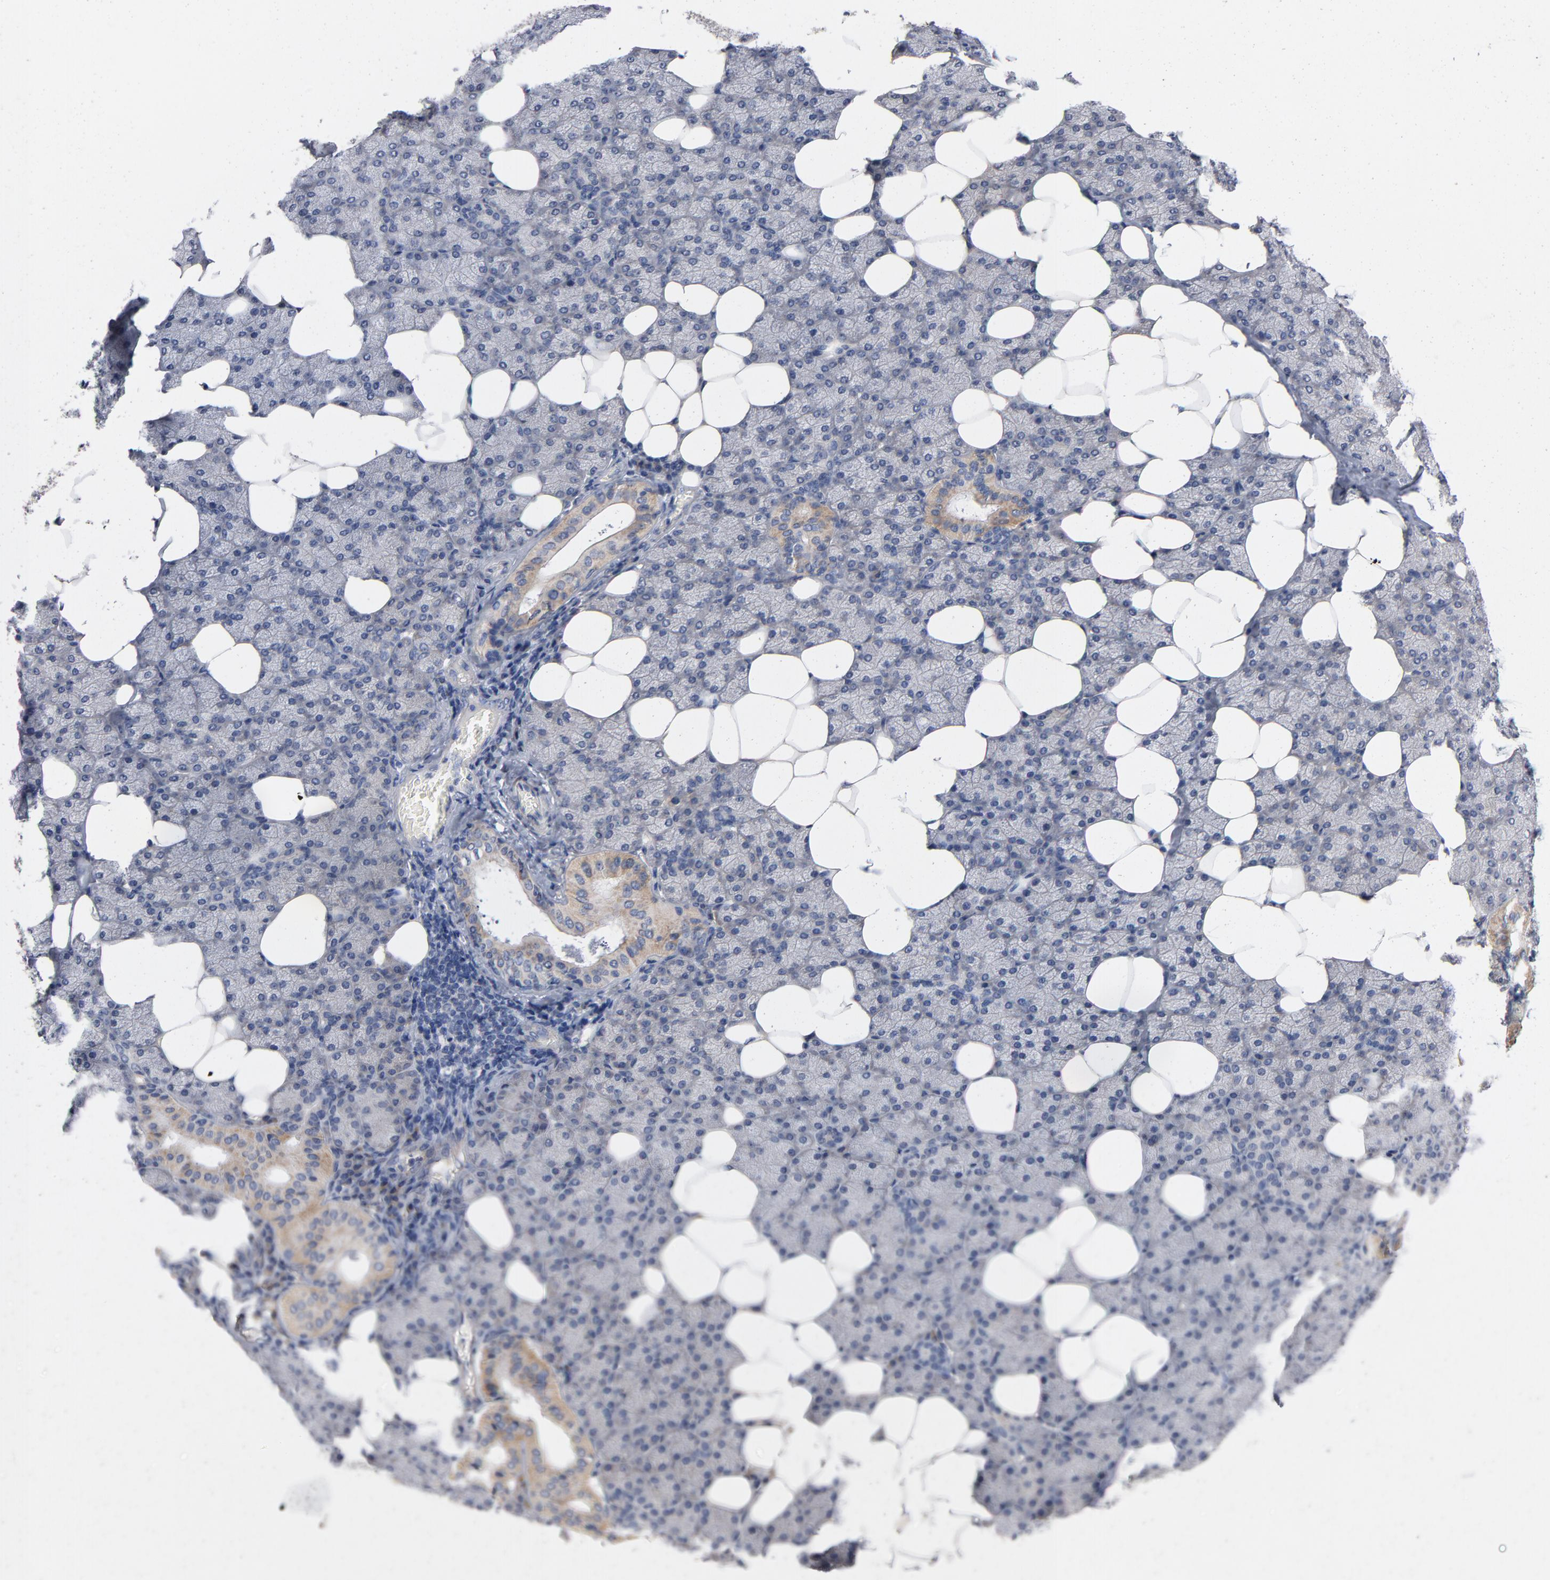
{"staining": {"intensity": "weak", "quantity": "<25%", "location": "cytoplasmic/membranous"}, "tissue": "salivary gland", "cell_type": "Glandular cells", "image_type": "normal", "snomed": [{"axis": "morphology", "description": "Normal tissue, NOS"}, {"axis": "topography", "description": "Lymph node"}, {"axis": "topography", "description": "Salivary gland"}], "caption": "The micrograph demonstrates no staining of glandular cells in benign salivary gland. Nuclei are stained in blue.", "gene": "CCDC134", "patient": {"sex": "male", "age": 8}}